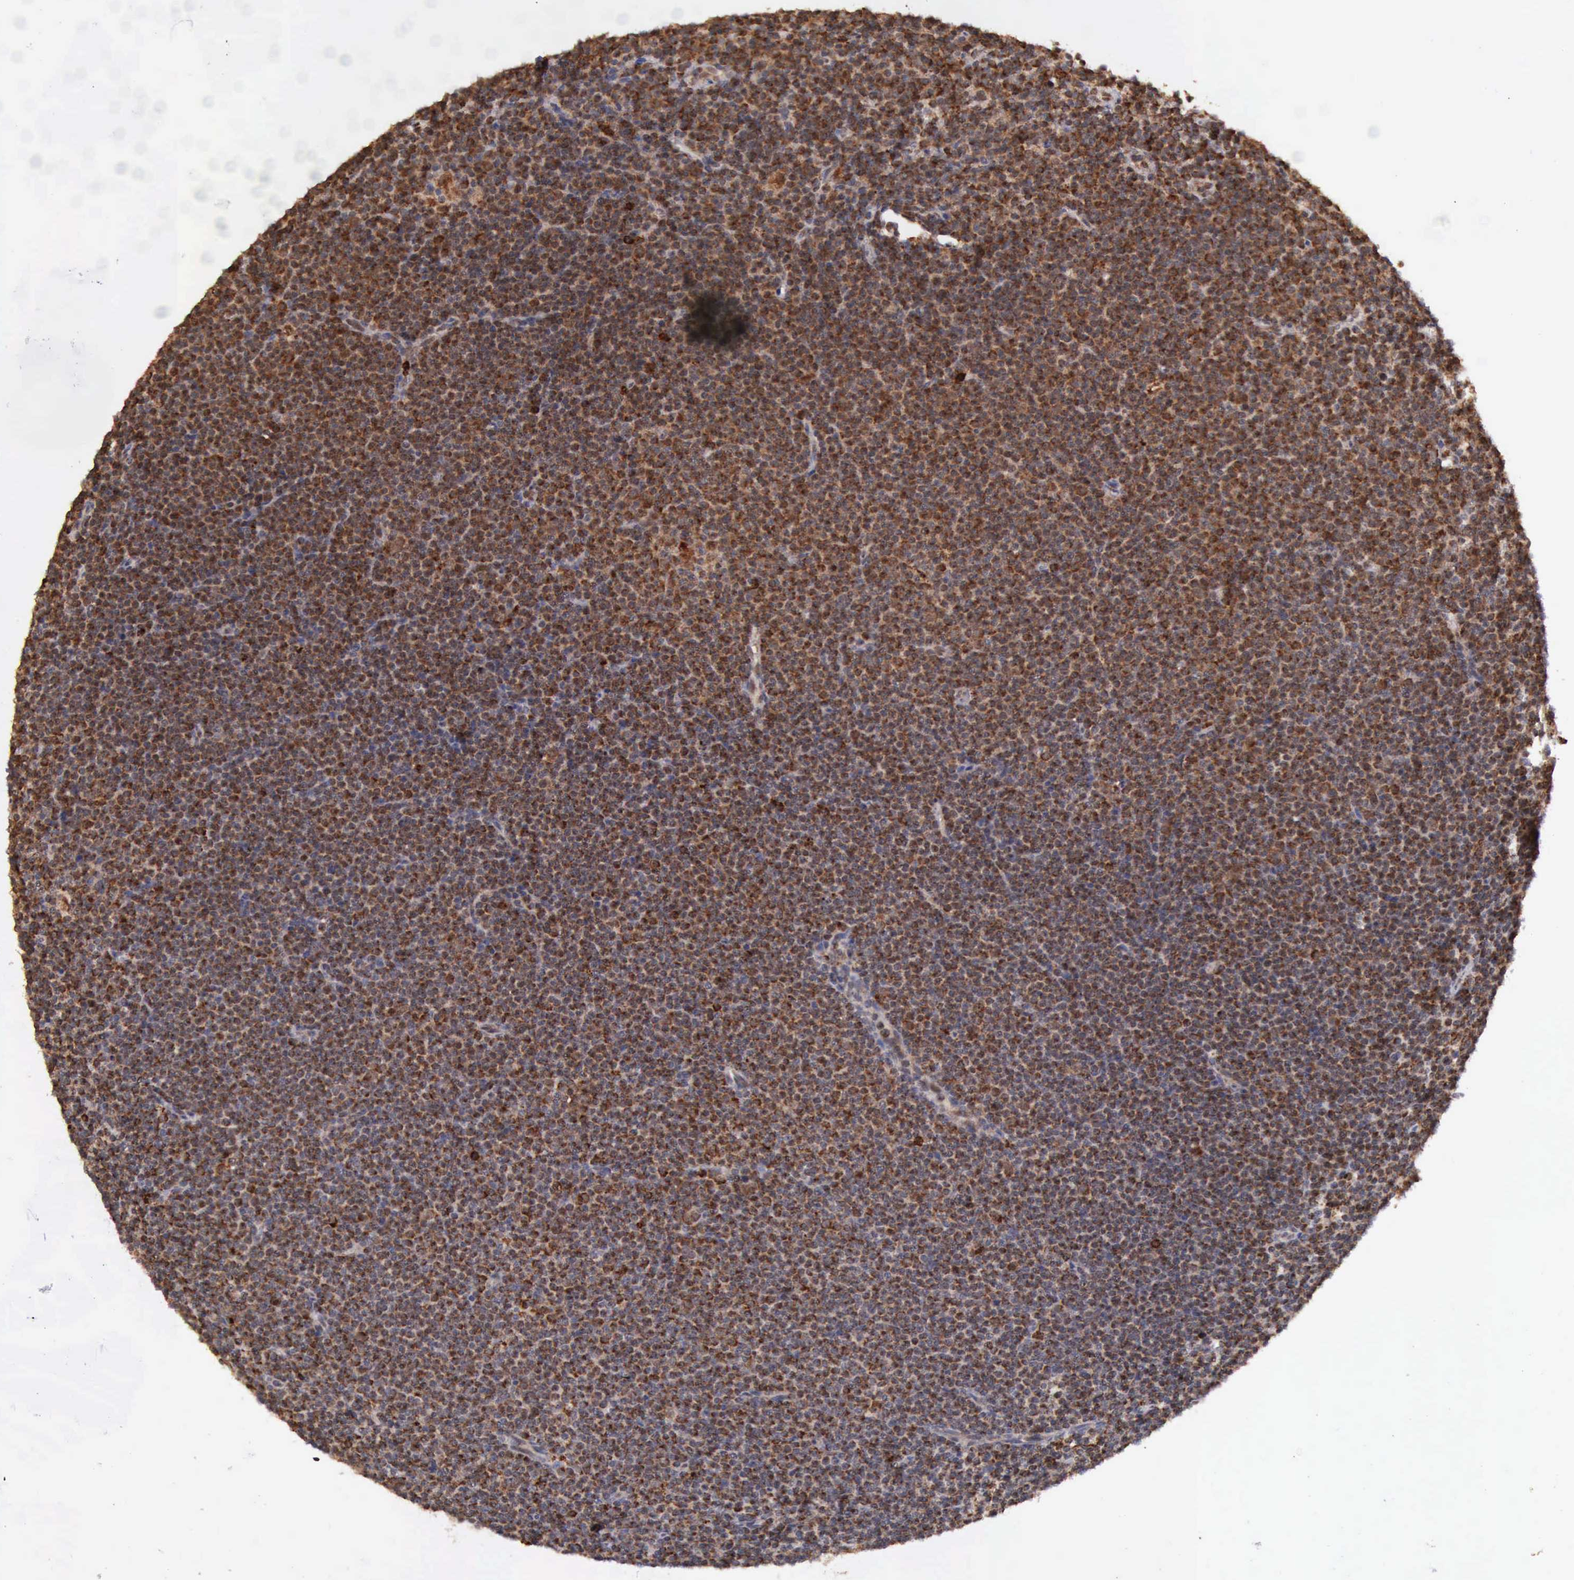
{"staining": {"intensity": "strong", "quantity": ">75%", "location": "cytoplasmic/membranous"}, "tissue": "lymphoma", "cell_type": "Tumor cells", "image_type": "cancer", "snomed": [{"axis": "morphology", "description": "Malignant lymphoma, non-Hodgkin's type, Low grade"}, {"axis": "topography", "description": "Lymph node"}], "caption": "DAB (3,3'-diaminobenzidine) immunohistochemical staining of human lymphoma displays strong cytoplasmic/membranous protein expression in approximately >75% of tumor cells. (IHC, brightfield microscopy, high magnification).", "gene": "ARMCX3", "patient": {"sex": "female", "age": 69}}